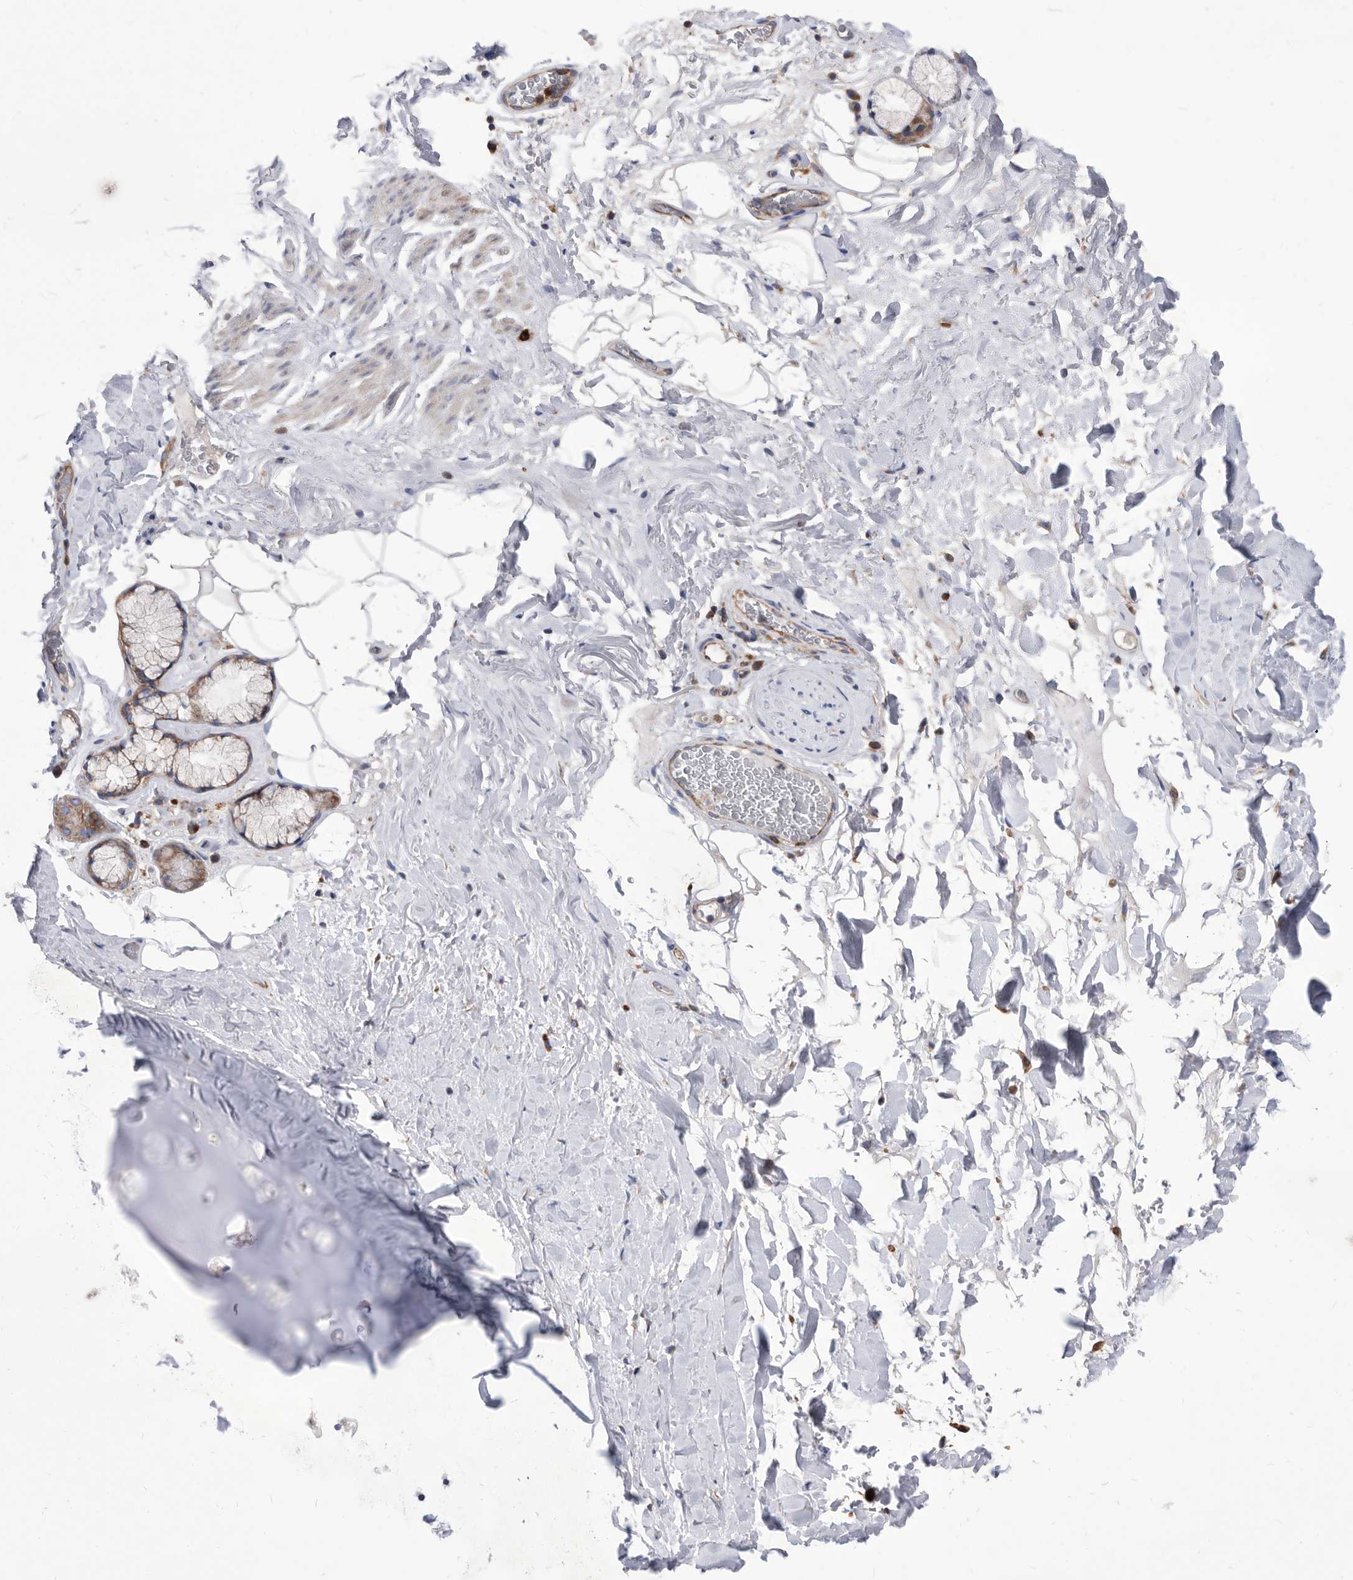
{"staining": {"intensity": "negative", "quantity": "none", "location": "none"}, "tissue": "adipose tissue", "cell_type": "Adipocytes", "image_type": "normal", "snomed": [{"axis": "morphology", "description": "Normal tissue, NOS"}, {"axis": "topography", "description": "Cartilage tissue"}], "caption": "This histopathology image is of unremarkable adipose tissue stained with immunohistochemistry to label a protein in brown with the nuclei are counter-stained blue. There is no expression in adipocytes.", "gene": "SMG7", "patient": {"sex": "female", "age": 63}}